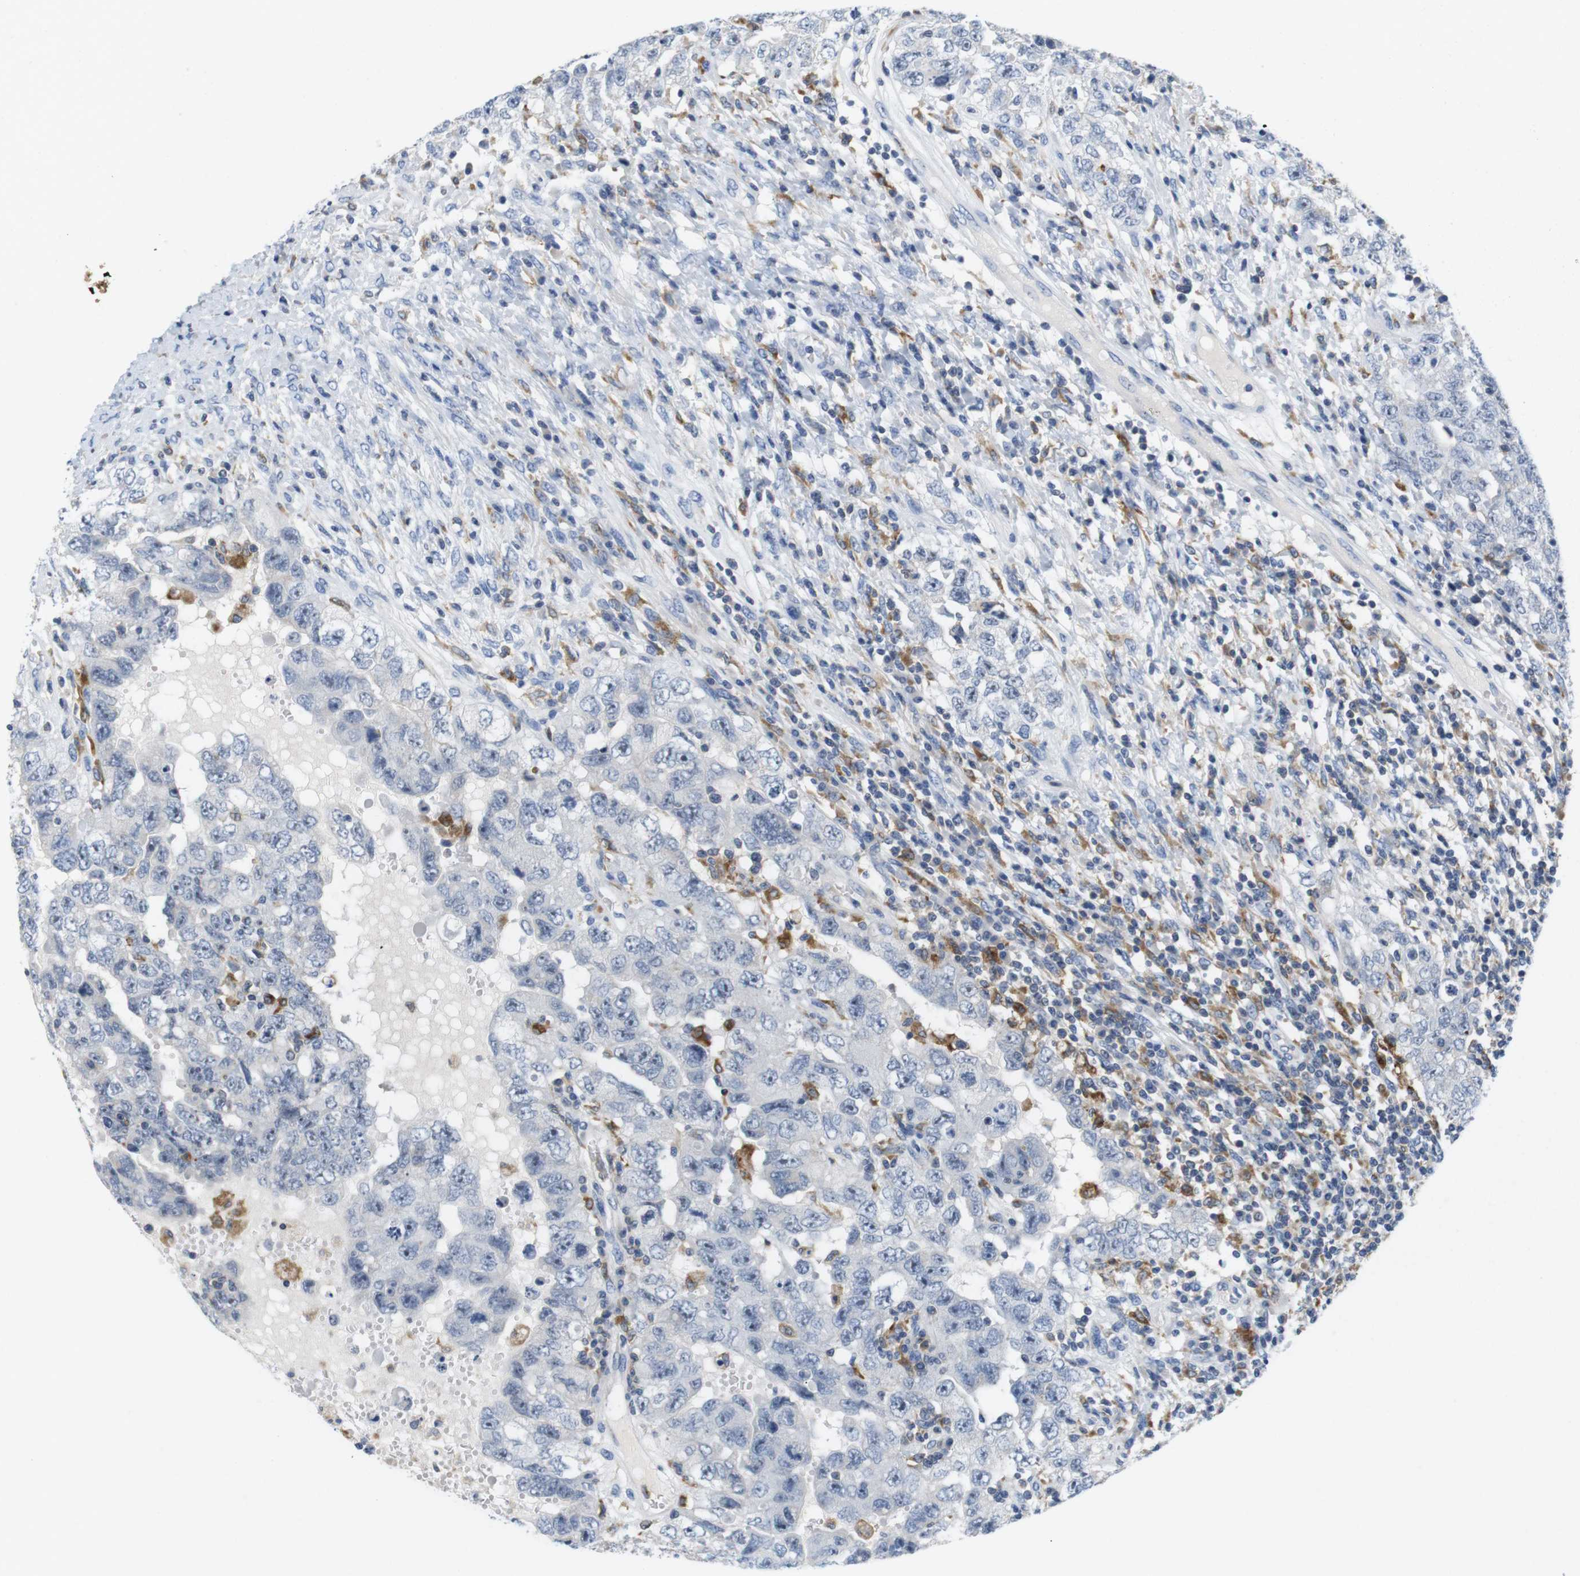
{"staining": {"intensity": "negative", "quantity": "none", "location": "none"}, "tissue": "testis cancer", "cell_type": "Tumor cells", "image_type": "cancer", "snomed": [{"axis": "morphology", "description": "Carcinoma, Embryonal, NOS"}, {"axis": "topography", "description": "Testis"}], "caption": "A micrograph of testis cancer (embryonal carcinoma) stained for a protein reveals no brown staining in tumor cells.", "gene": "CNGA2", "patient": {"sex": "male", "age": 26}}